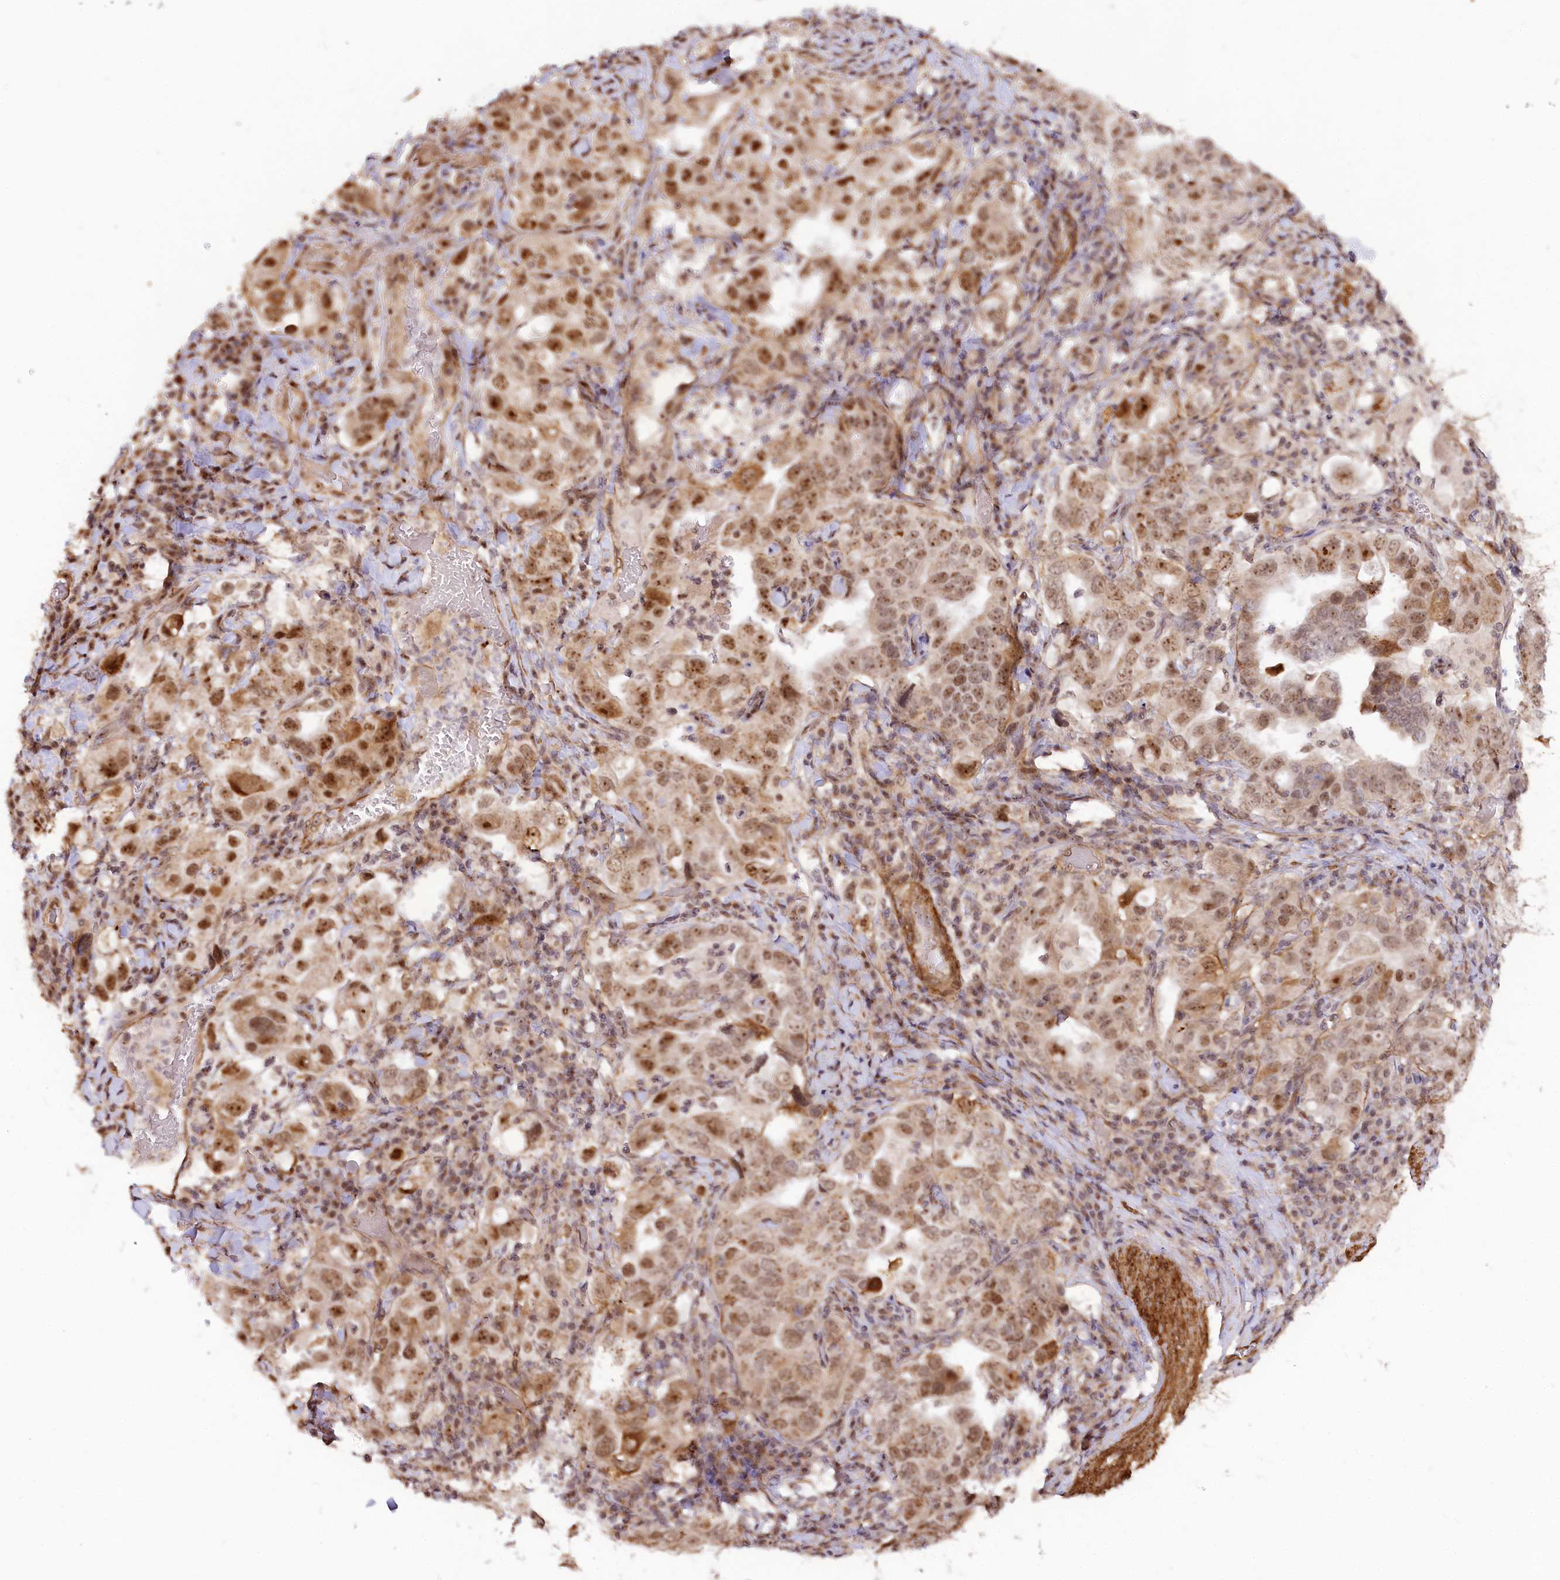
{"staining": {"intensity": "moderate", "quantity": ">75%", "location": "nuclear"}, "tissue": "stomach cancer", "cell_type": "Tumor cells", "image_type": "cancer", "snomed": [{"axis": "morphology", "description": "Adenocarcinoma, NOS"}, {"axis": "topography", "description": "Stomach, upper"}], "caption": "An image of human stomach adenocarcinoma stained for a protein demonstrates moderate nuclear brown staining in tumor cells.", "gene": "GNL3L", "patient": {"sex": "male", "age": 62}}